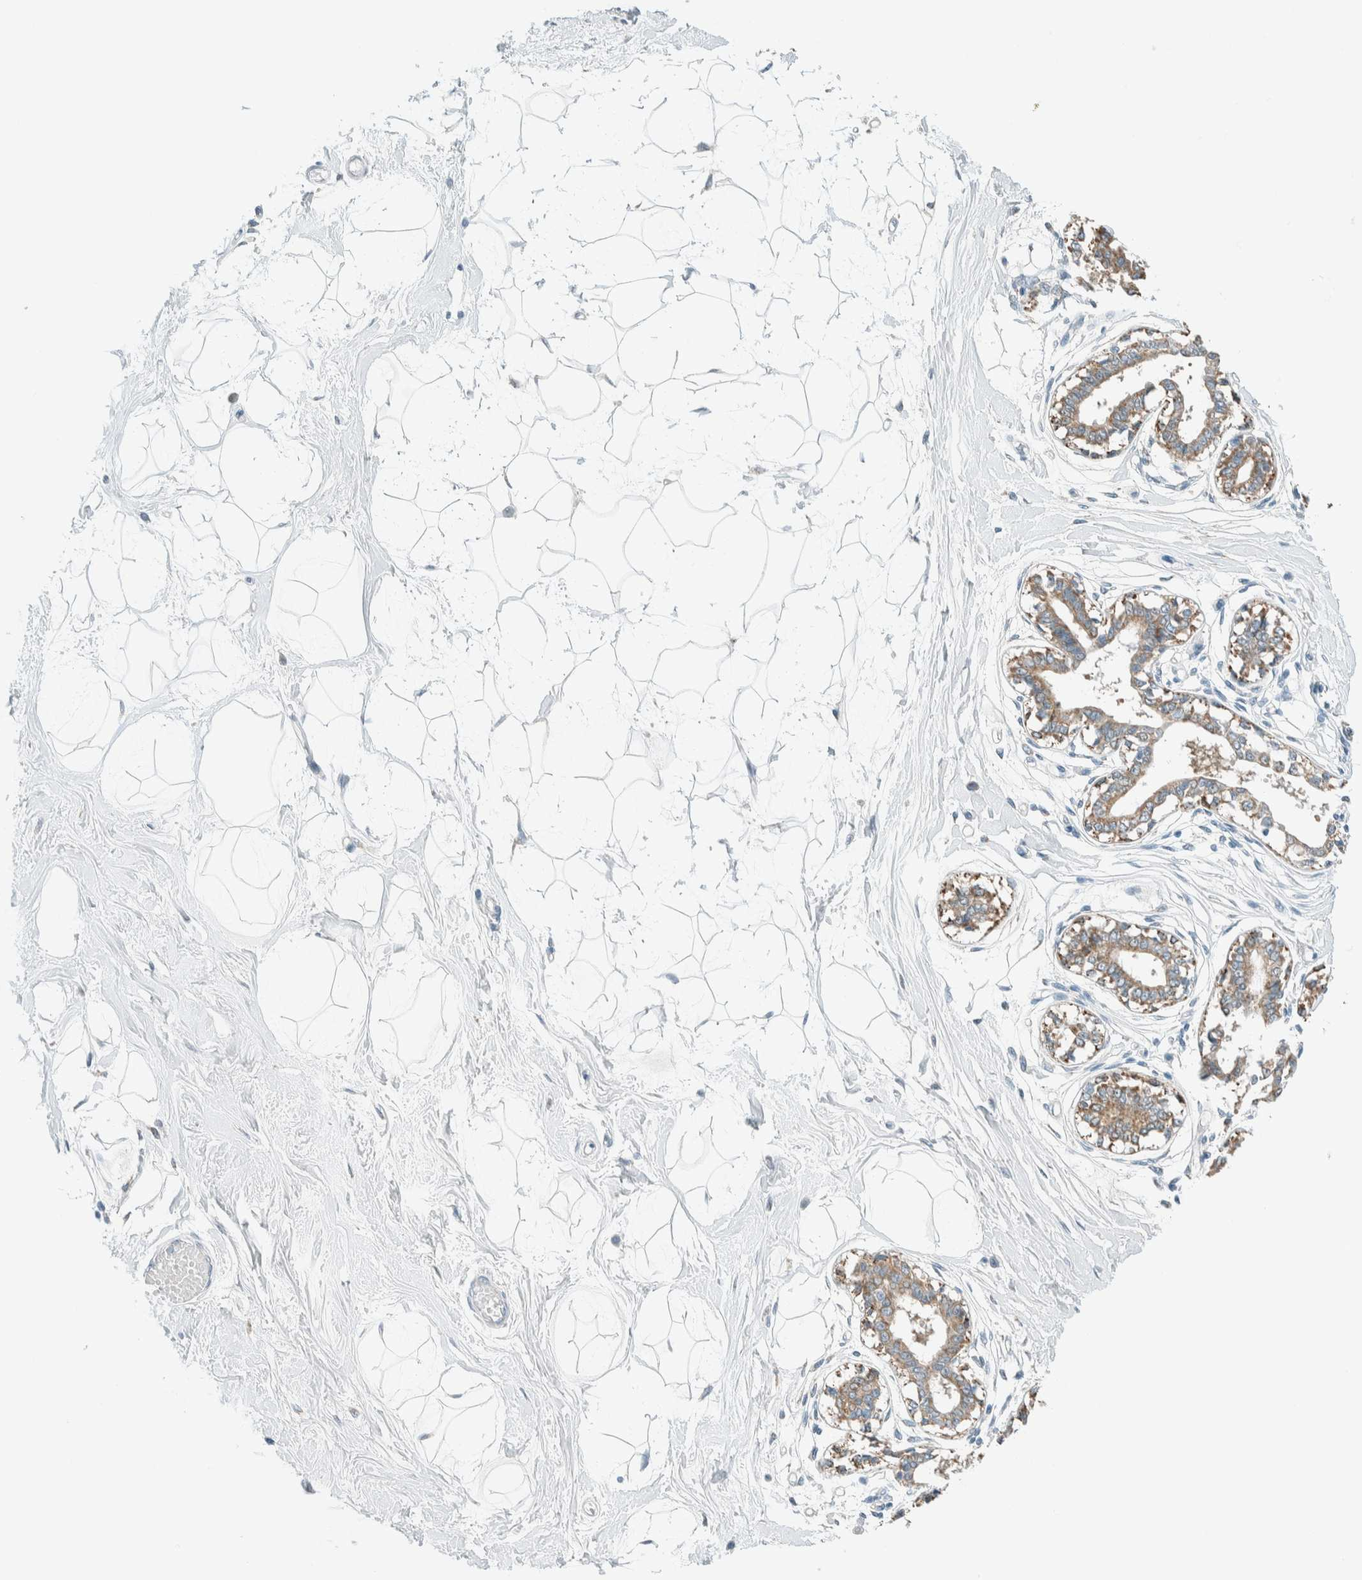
{"staining": {"intensity": "negative", "quantity": "none", "location": "none"}, "tissue": "breast", "cell_type": "Adipocytes", "image_type": "normal", "snomed": [{"axis": "morphology", "description": "Normal tissue, NOS"}, {"axis": "topography", "description": "Breast"}], "caption": "Breast was stained to show a protein in brown. There is no significant positivity in adipocytes. (Brightfield microscopy of DAB IHC at high magnification).", "gene": "ALDH7A1", "patient": {"sex": "female", "age": 45}}